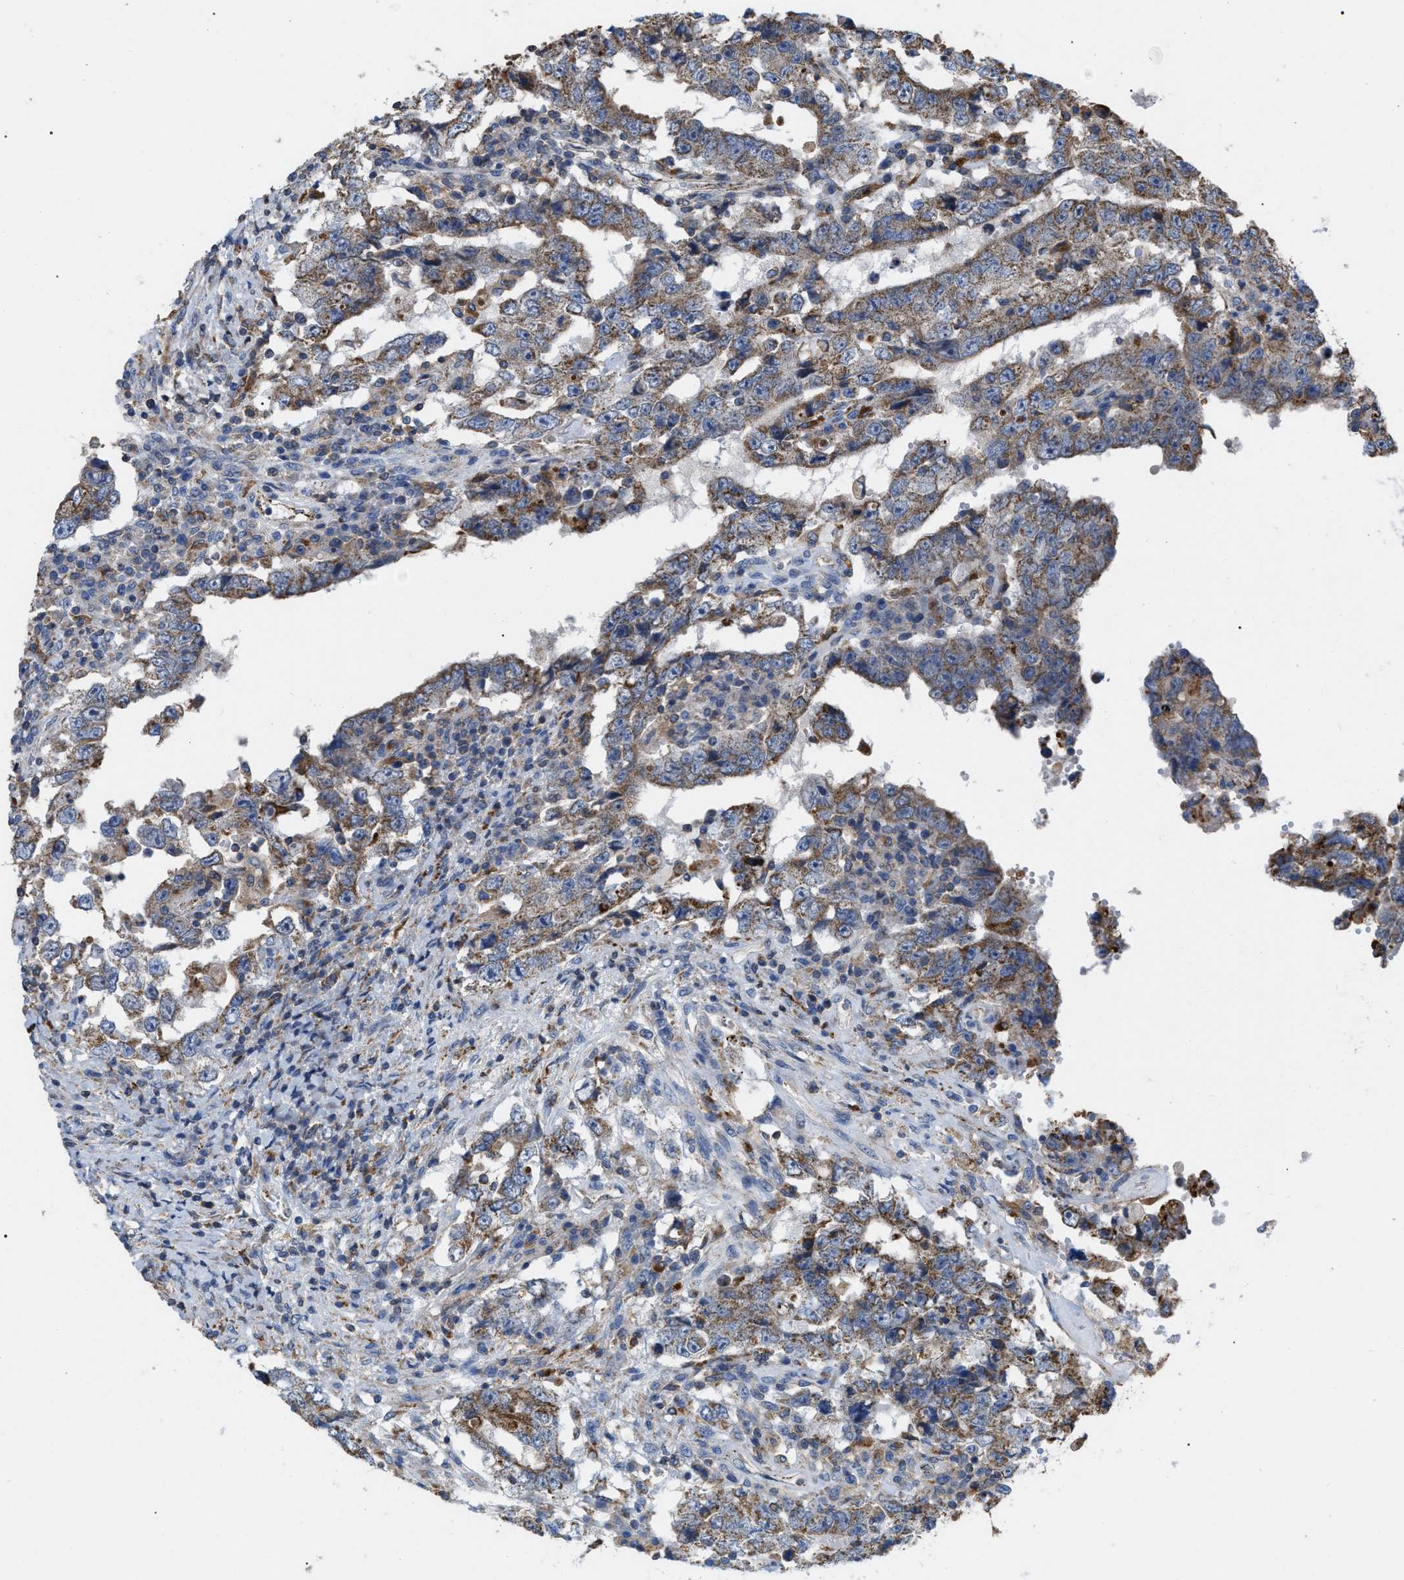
{"staining": {"intensity": "weak", "quantity": ">75%", "location": "cytoplasmic/membranous"}, "tissue": "testis cancer", "cell_type": "Tumor cells", "image_type": "cancer", "snomed": [{"axis": "morphology", "description": "Carcinoma, Embryonal, NOS"}, {"axis": "topography", "description": "Testis"}], "caption": "Human testis embryonal carcinoma stained with a brown dye displays weak cytoplasmic/membranous positive staining in about >75% of tumor cells.", "gene": "FAM171A2", "patient": {"sex": "male", "age": 26}}